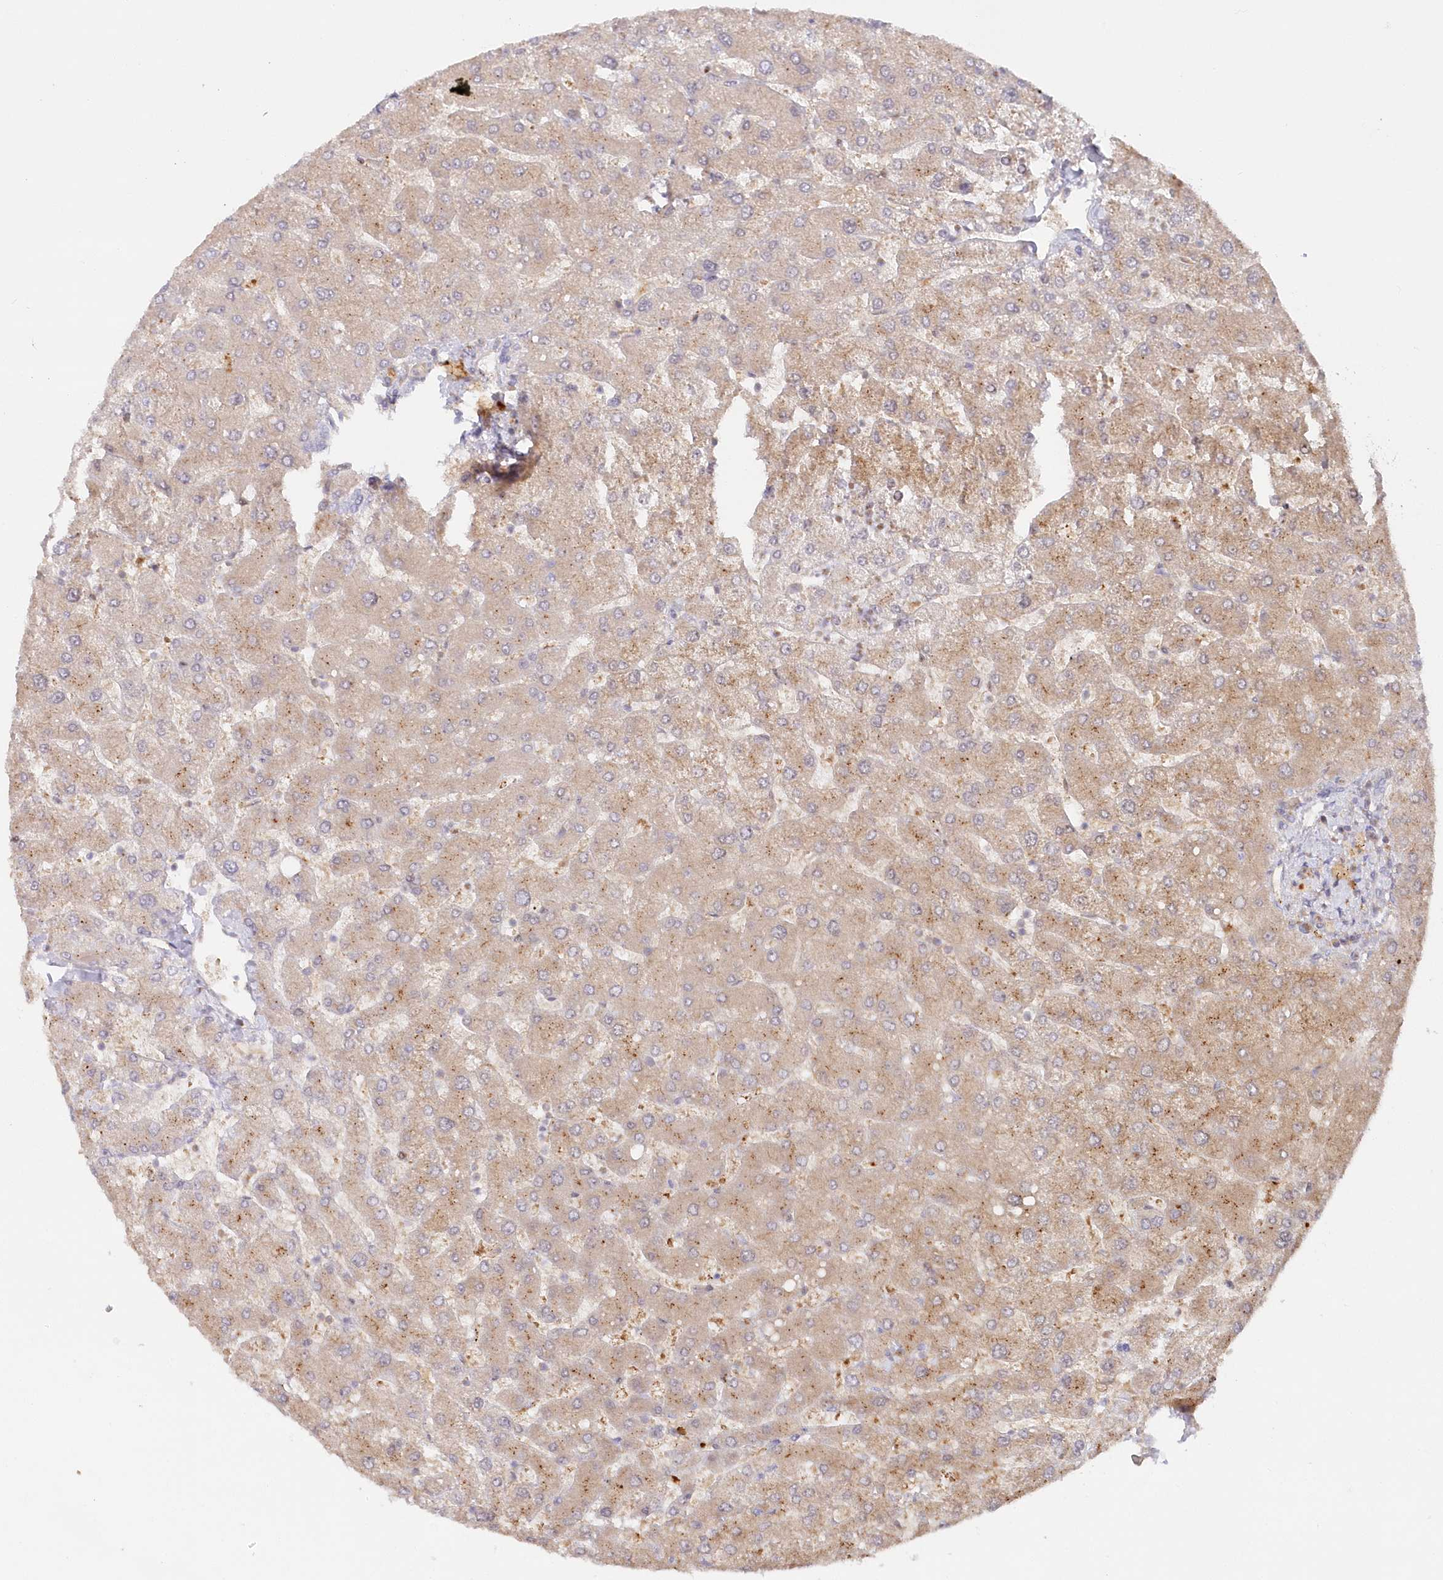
{"staining": {"intensity": "negative", "quantity": "none", "location": "none"}, "tissue": "liver", "cell_type": "Cholangiocytes", "image_type": "normal", "snomed": [{"axis": "morphology", "description": "Normal tissue, NOS"}, {"axis": "topography", "description": "Liver"}], "caption": "This photomicrograph is of benign liver stained with immunohistochemistry (IHC) to label a protein in brown with the nuclei are counter-stained blue. There is no expression in cholangiocytes. Nuclei are stained in blue.", "gene": "GBE1", "patient": {"sex": "male", "age": 55}}